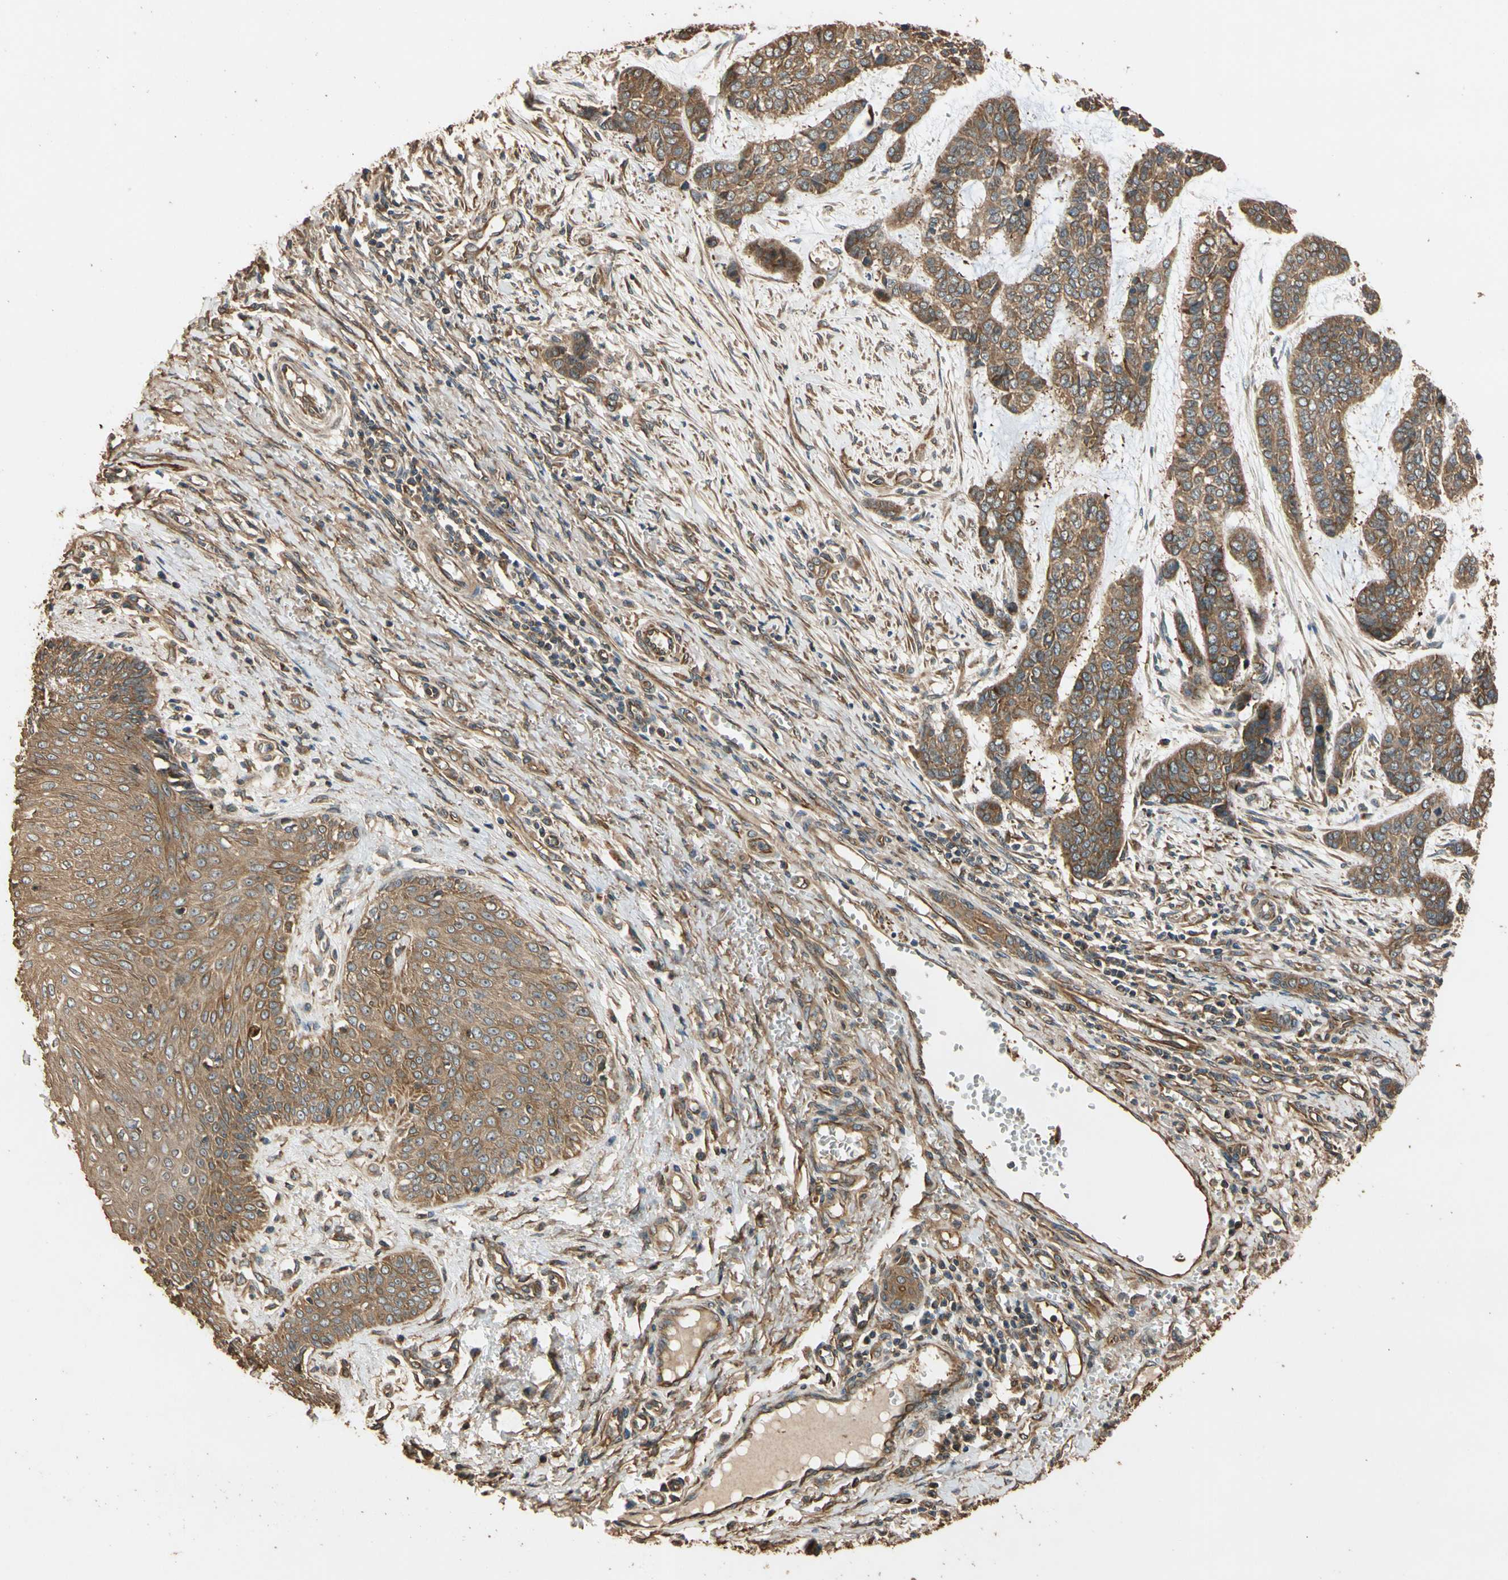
{"staining": {"intensity": "moderate", "quantity": ">75%", "location": "cytoplasmic/membranous"}, "tissue": "skin cancer", "cell_type": "Tumor cells", "image_type": "cancer", "snomed": [{"axis": "morphology", "description": "Basal cell carcinoma"}, {"axis": "topography", "description": "Skin"}], "caption": "Human skin basal cell carcinoma stained with a brown dye exhibits moderate cytoplasmic/membranous positive positivity in approximately >75% of tumor cells.", "gene": "MGRN1", "patient": {"sex": "female", "age": 64}}